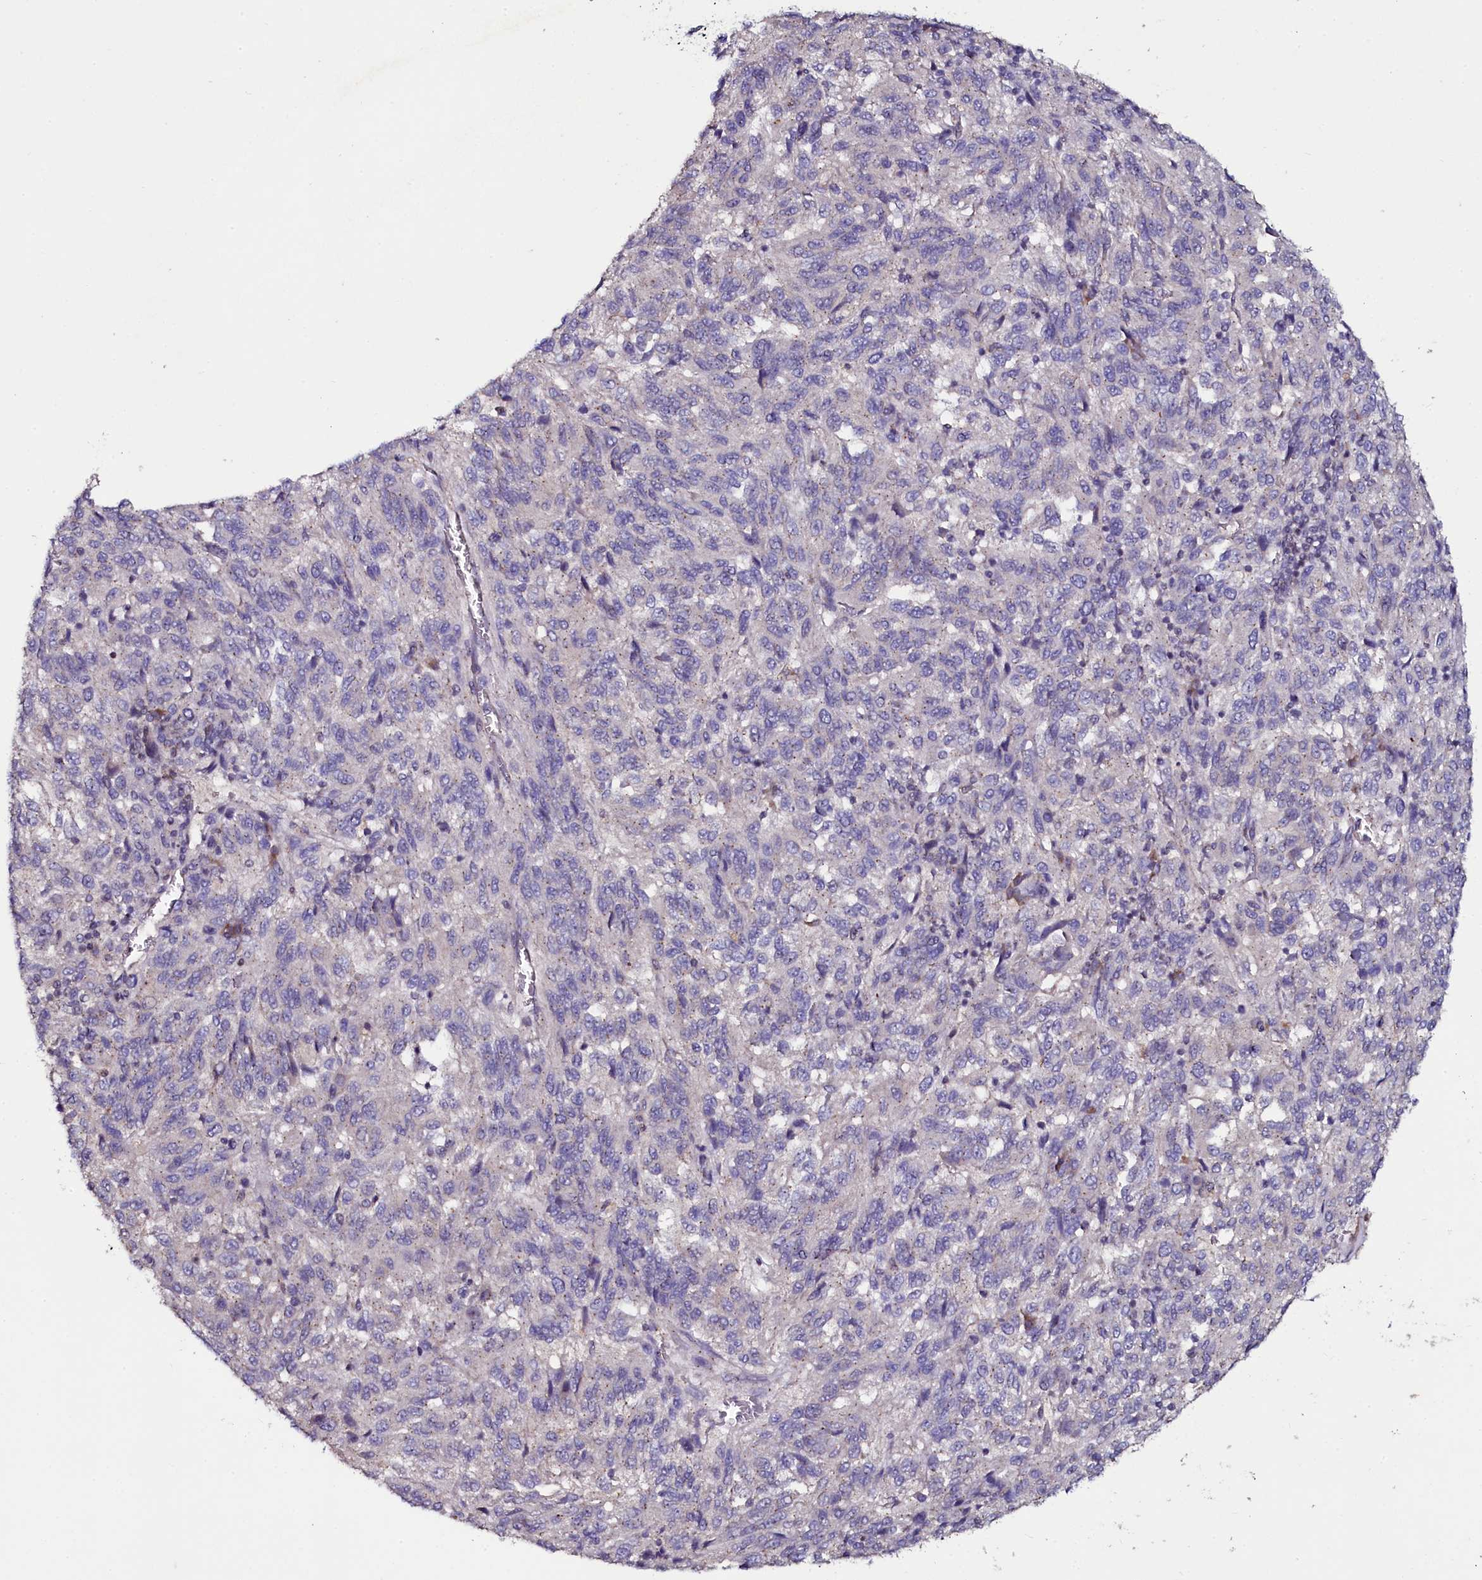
{"staining": {"intensity": "negative", "quantity": "none", "location": "none"}, "tissue": "melanoma", "cell_type": "Tumor cells", "image_type": "cancer", "snomed": [{"axis": "morphology", "description": "Malignant melanoma, Metastatic site"}, {"axis": "topography", "description": "Lung"}], "caption": "An image of malignant melanoma (metastatic site) stained for a protein exhibits no brown staining in tumor cells.", "gene": "USPL1", "patient": {"sex": "male", "age": 64}}